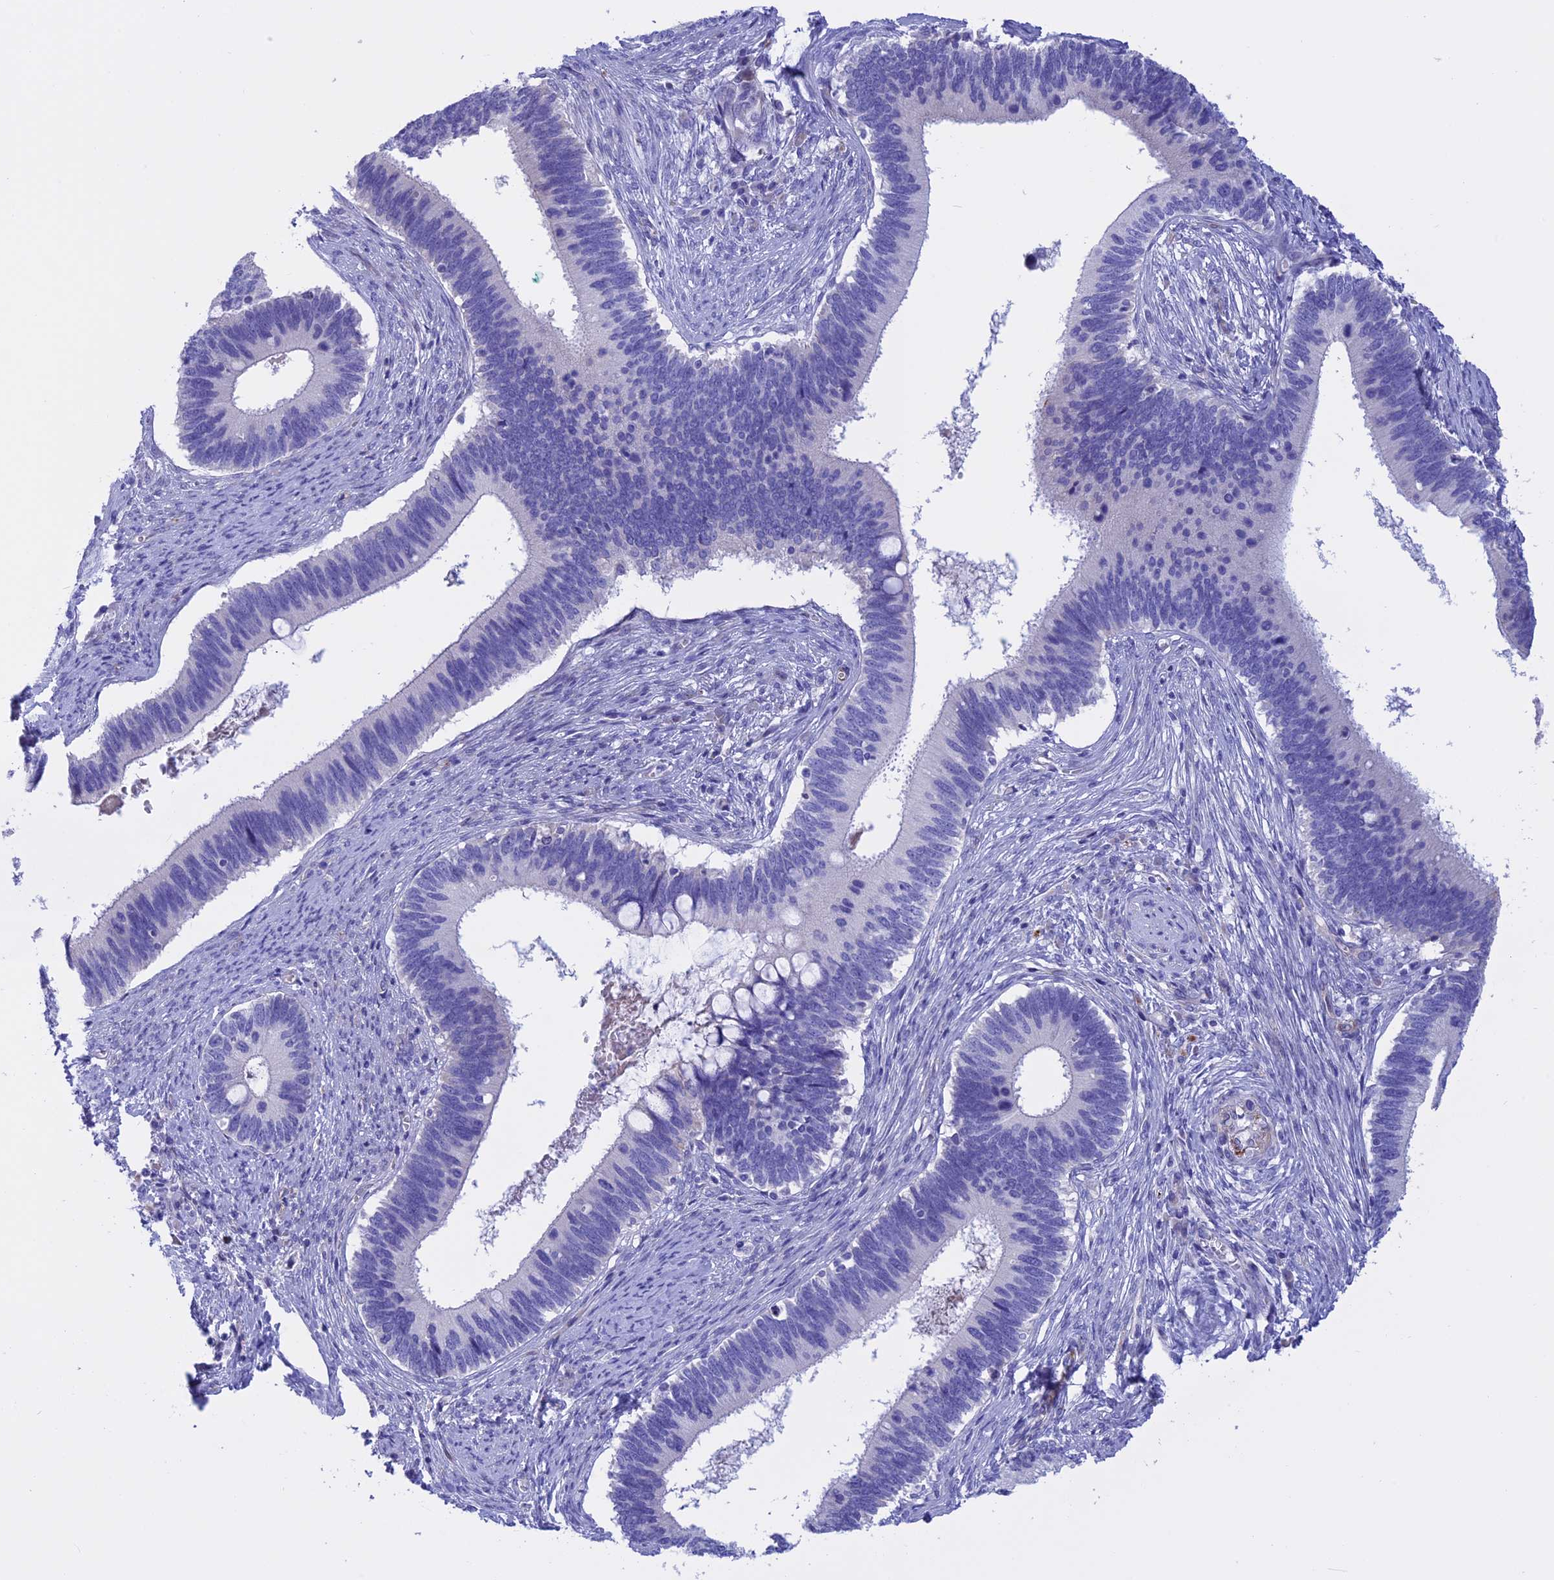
{"staining": {"intensity": "negative", "quantity": "none", "location": "none"}, "tissue": "cervical cancer", "cell_type": "Tumor cells", "image_type": "cancer", "snomed": [{"axis": "morphology", "description": "Adenocarcinoma, NOS"}, {"axis": "topography", "description": "Cervix"}], "caption": "Tumor cells show no significant protein positivity in cervical cancer (adenocarcinoma).", "gene": "TMEM138", "patient": {"sex": "female", "age": 42}}